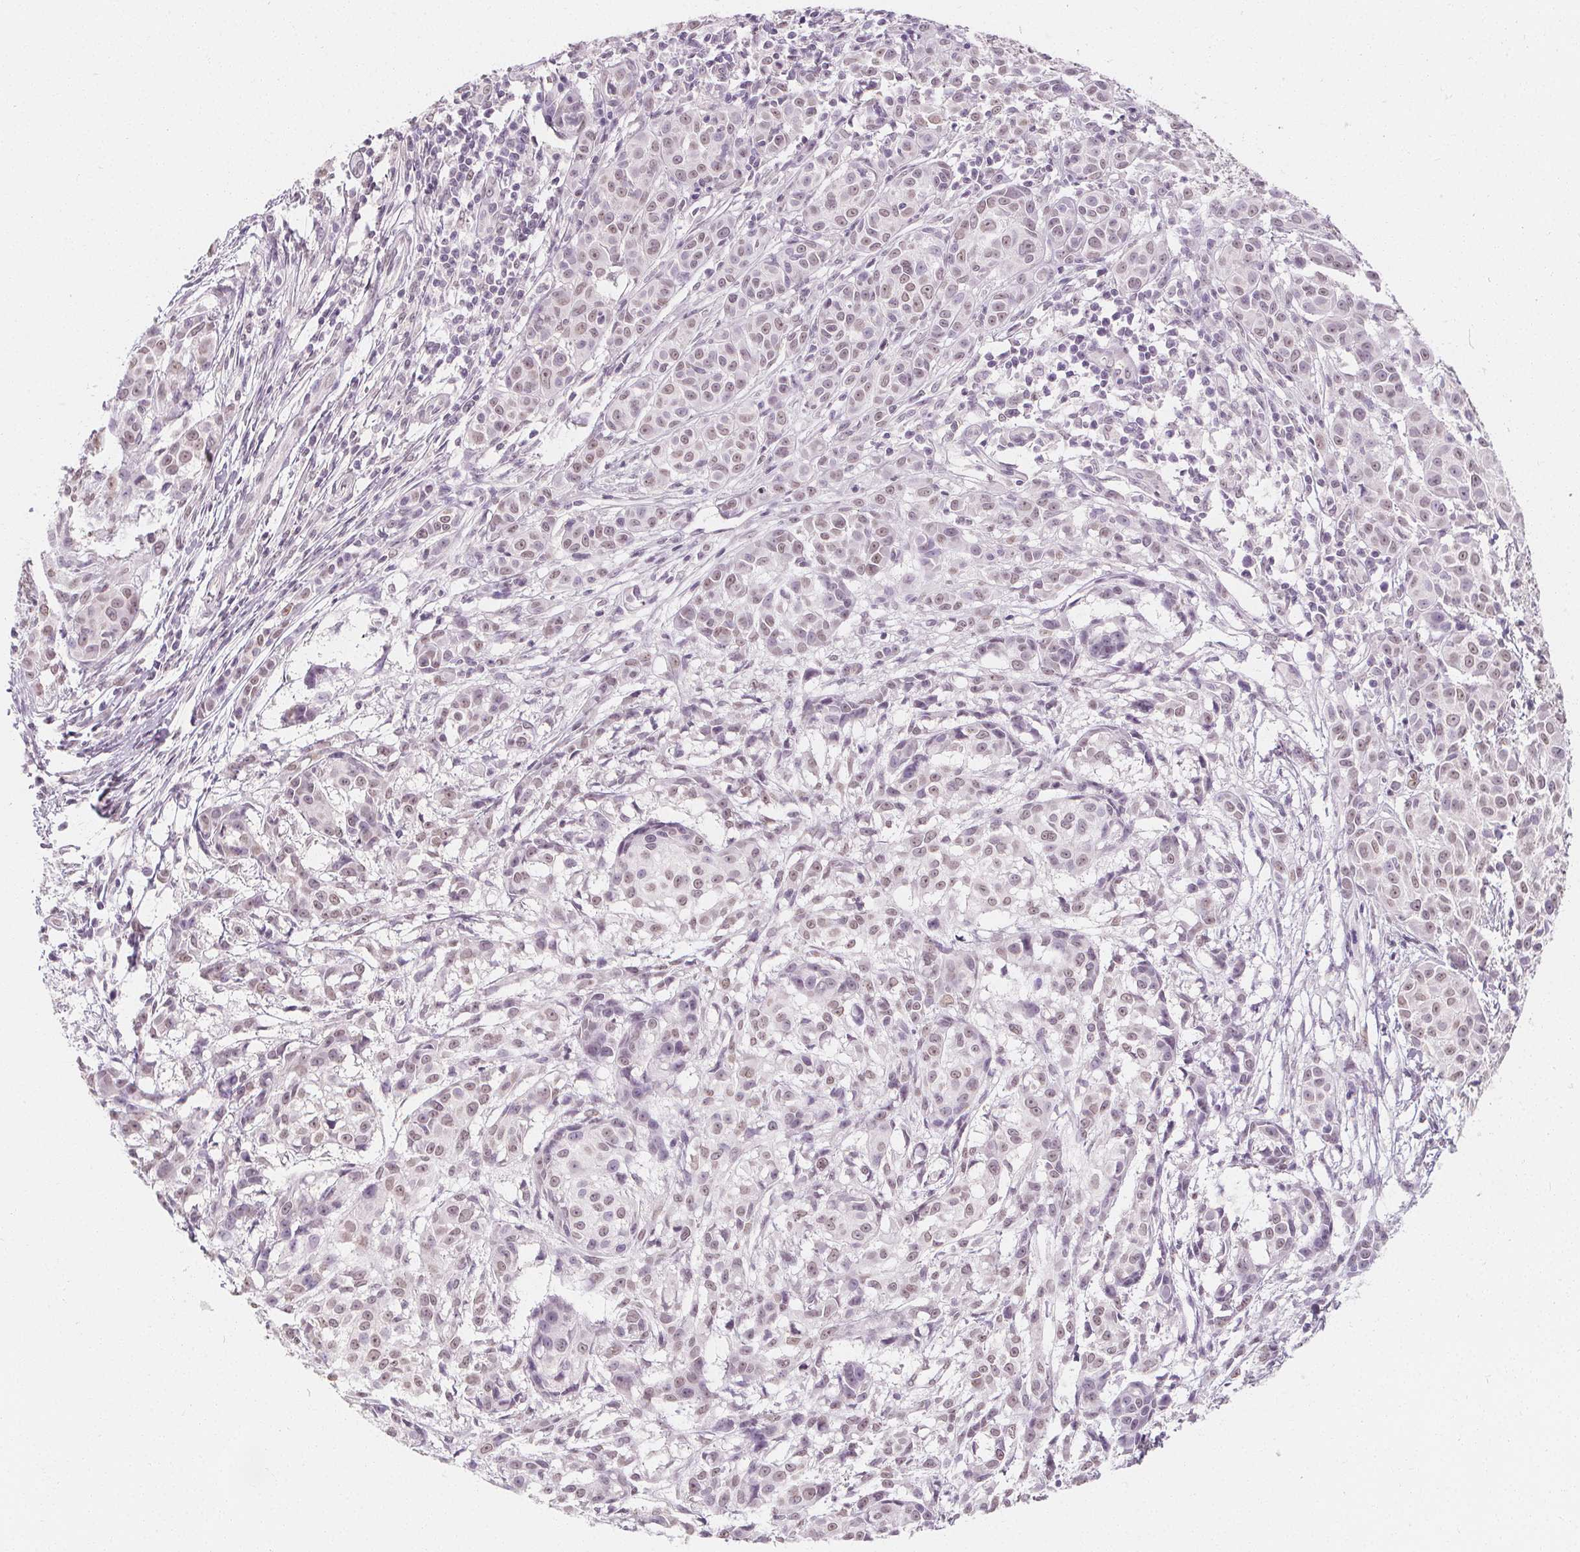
{"staining": {"intensity": "weak", "quantity": "25%-75%", "location": "nuclear"}, "tissue": "melanoma", "cell_type": "Tumor cells", "image_type": "cancer", "snomed": [{"axis": "morphology", "description": "Malignant melanoma, NOS"}, {"axis": "topography", "description": "Skin"}], "caption": "DAB immunohistochemical staining of melanoma displays weak nuclear protein staining in about 25%-75% of tumor cells.", "gene": "DBX2", "patient": {"sex": "male", "age": 48}}